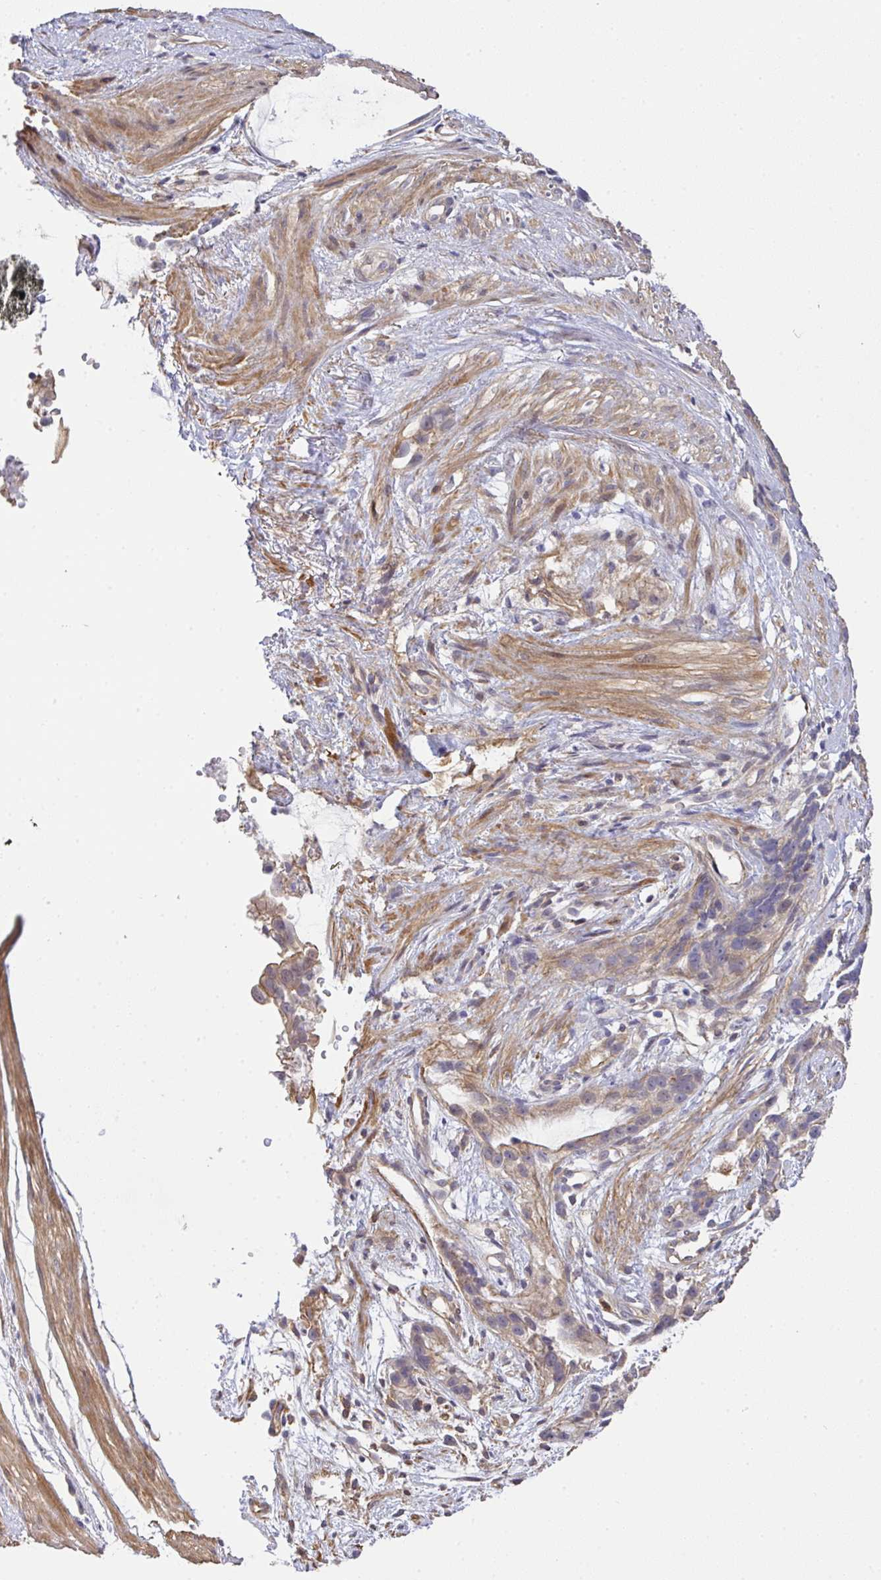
{"staining": {"intensity": "weak", "quantity": "25%-75%", "location": "cytoplasmic/membranous"}, "tissue": "stomach cancer", "cell_type": "Tumor cells", "image_type": "cancer", "snomed": [{"axis": "morphology", "description": "Adenocarcinoma, NOS"}, {"axis": "topography", "description": "Stomach"}], "caption": "Human stomach cancer (adenocarcinoma) stained for a protein (brown) displays weak cytoplasmic/membranous positive positivity in about 25%-75% of tumor cells.", "gene": "EEF1AKMT1", "patient": {"sex": "male", "age": 55}}